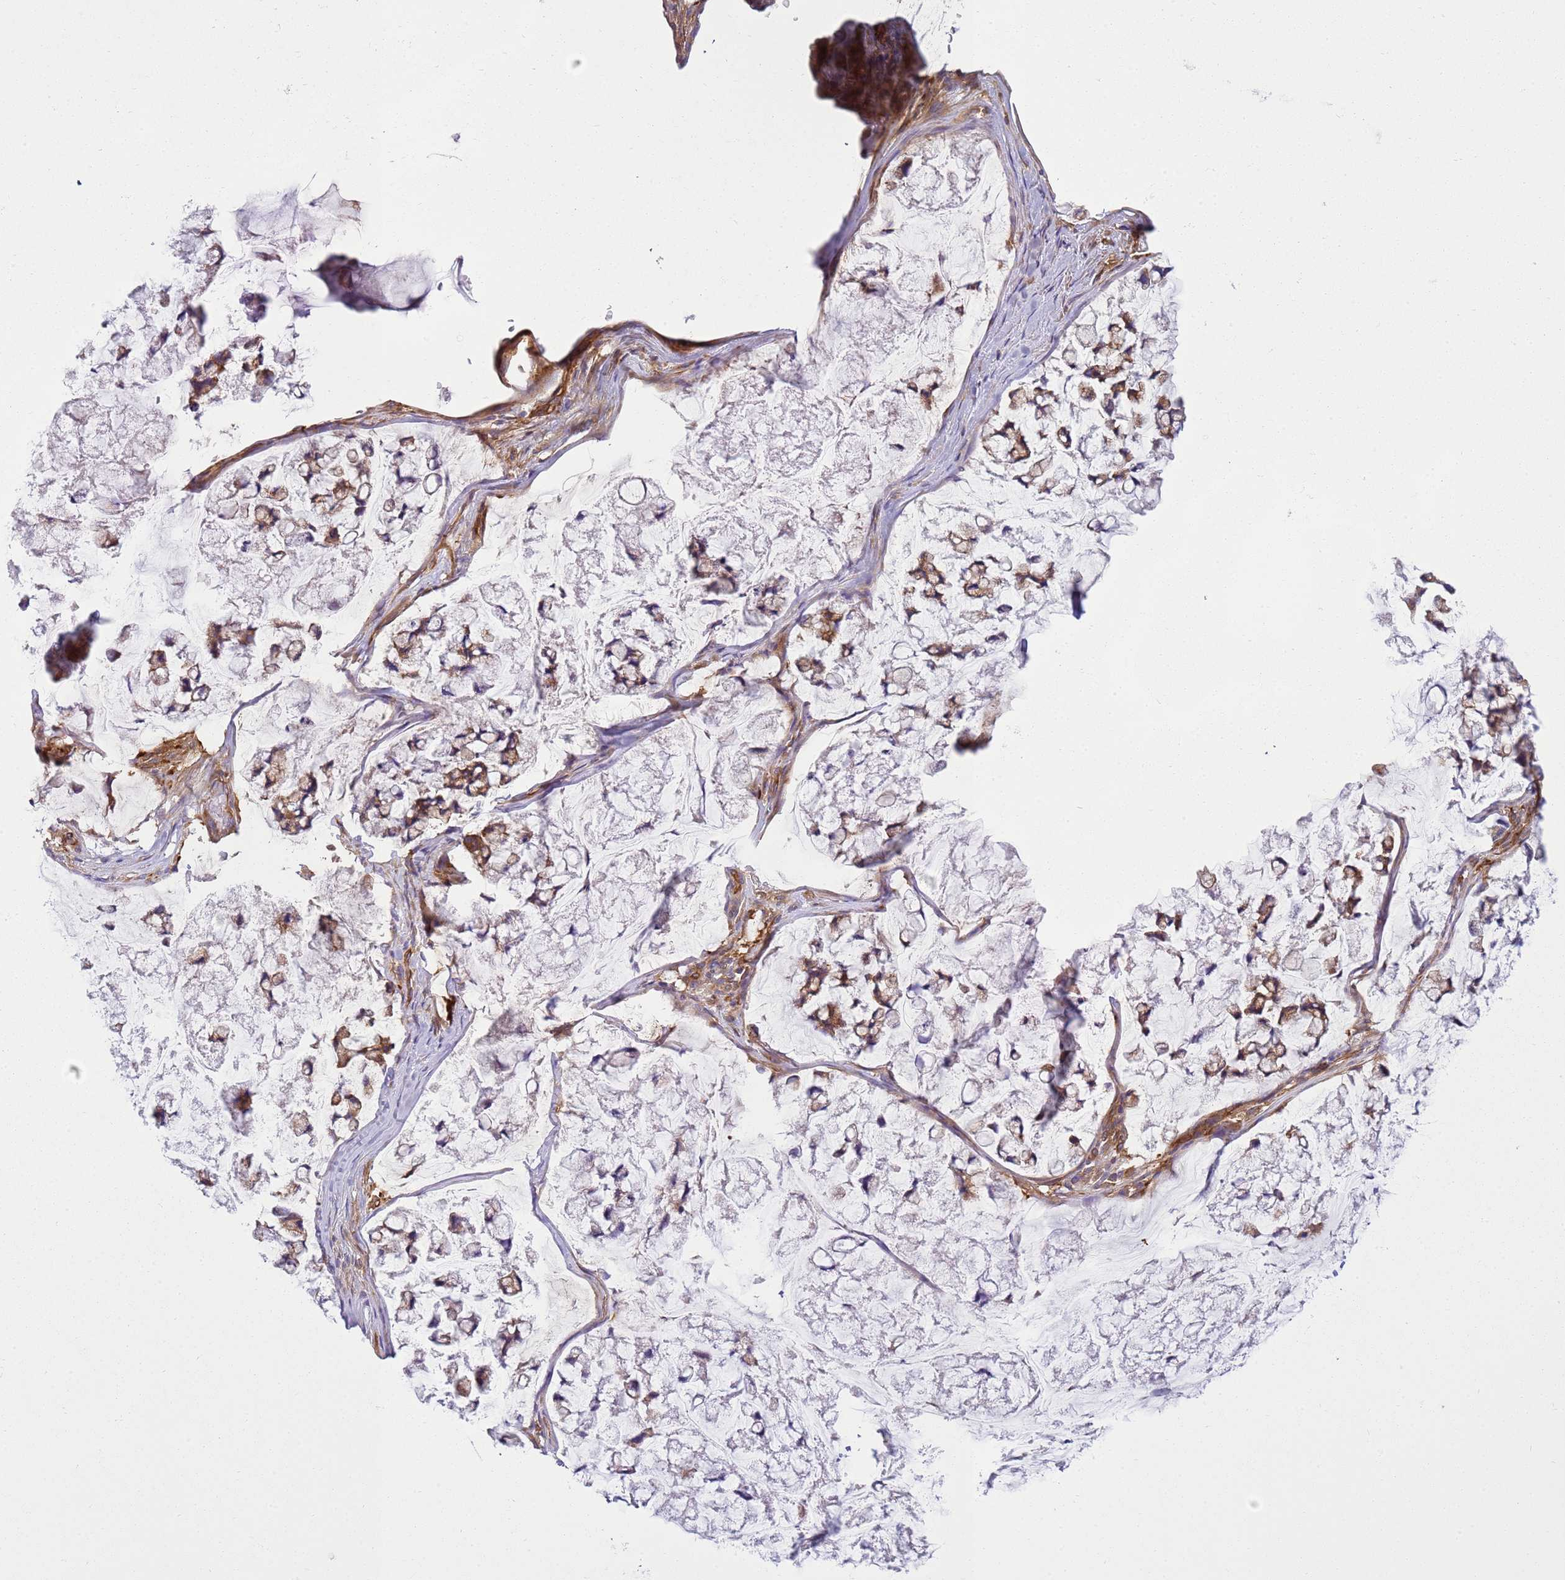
{"staining": {"intensity": "strong", "quantity": ">75%", "location": "cytoplasmic/membranous"}, "tissue": "stomach cancer", "cell_type": "Tumor cells", "image_type": "cancer", "snomed": [{"axis": "morphology", "description": "Adenocarcinoma, NOS"}, {"axis": "topography", "description": "Stomach, lower"}], "caption": "Human stomach adenocarcinoma stained for a protein (brown) exhibits strong cytoplasmic/membranous positive expression in approximately >75% of tumor cells.", "gene": "SNX21", "patient": {"sex": "male", "age": 67}}